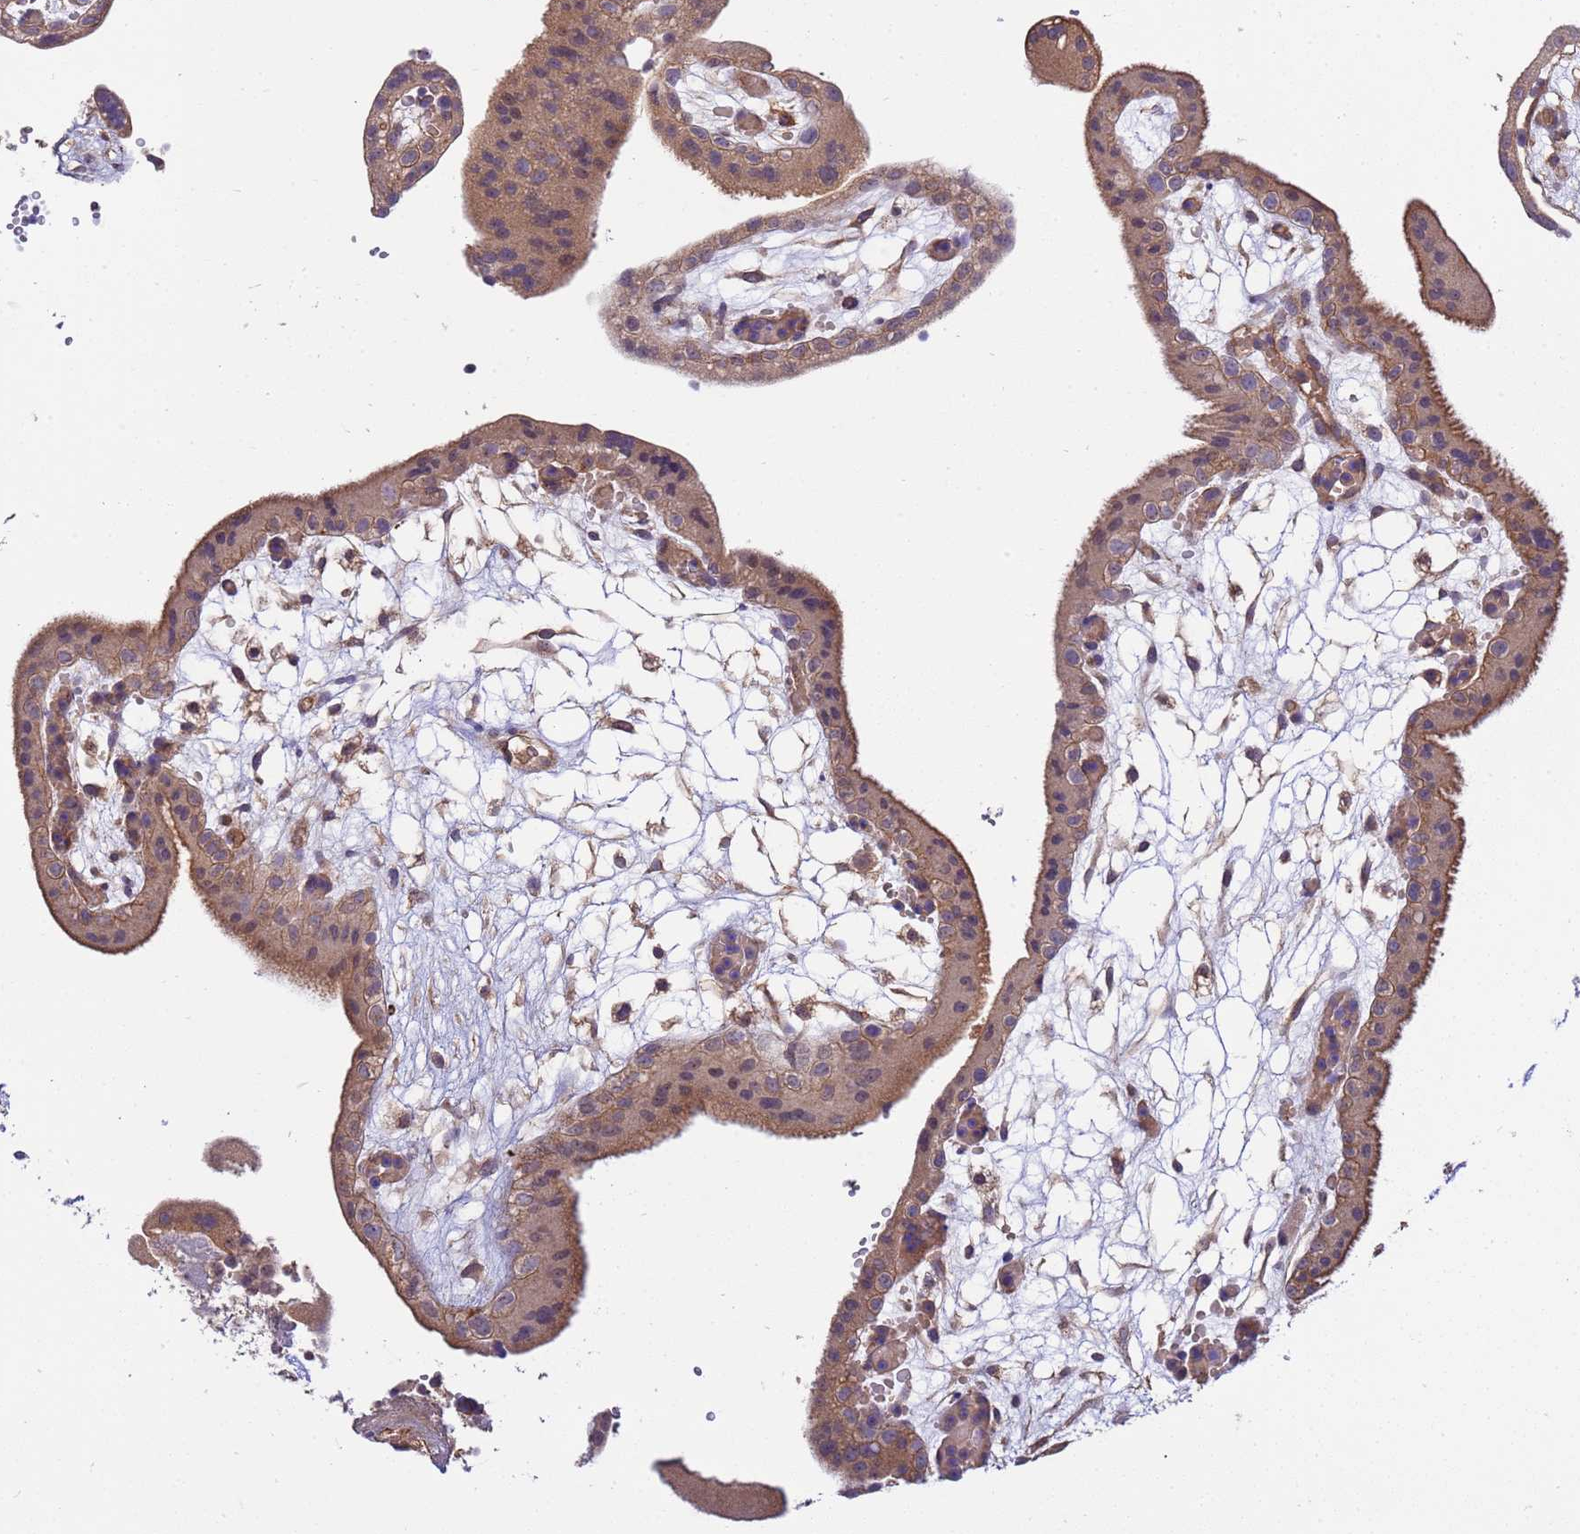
{"staining": {"intensity": "strong", "quantity": ">75%", "location": "cytoplasmic/membranous,nuclear"}, "tissue": "placenta", "cell_type": "Decidual cells", "image_type": "normal", "snomed": [{"axis": "morphology", "description": "Normal tissue, NOS"}, {"axis": "topography", "description": "Placenta"}], "caption": "This histopathology image reveals immunohistochemistry staining of benign human placenta, with high strong cytoplasmic/membranous,nuclear staining in about >75% of decidual cells.", "gene": "SMCO3", "patient": {"sex": "female", "age": 18}}